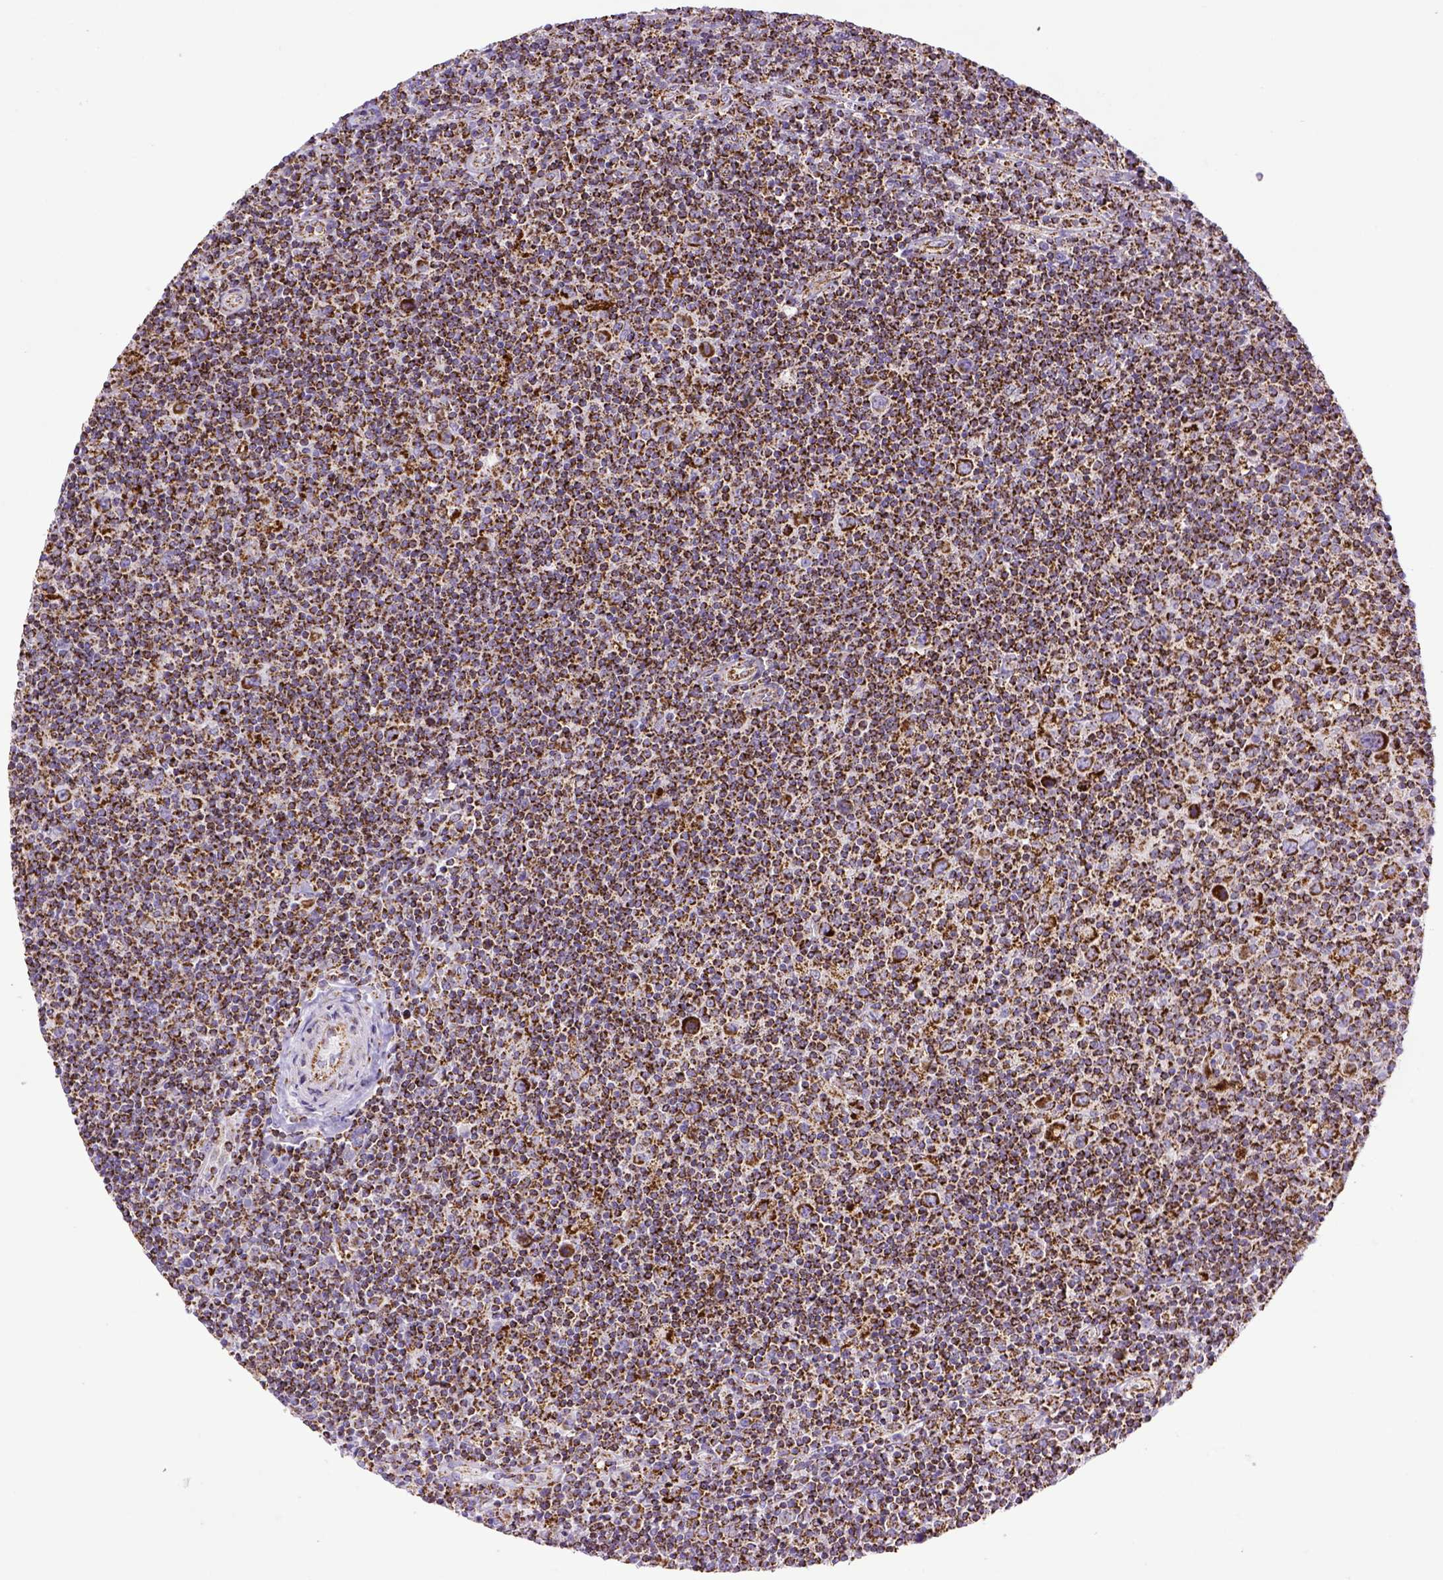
{"staining": {"intensity": "strong", "quantity": ">75%", "location": "cytoplasmic/membranous"}, "tissue": "lymphoma", "cell_type": "Tumor cells", "image_type": "cancer", "snomed": [{"axis": "morphology", "description": "Hodgkin's disease, NOS"}, {"axis": "topography", "description": "Lymph node"}], "caption": "Hodgkin's disease stained with DAB (3,3'-diaminobenzidine) immunohistochemistry (IHC) displays high levels of strong cytoplasmic/membranous positivity in about >75% of tumor cells. Immunohistochemistry stains the protein in brown and the nuclei are stained blue.", "gene": "MT-CO1", "patient": {"sex": "male", "age": 40}}